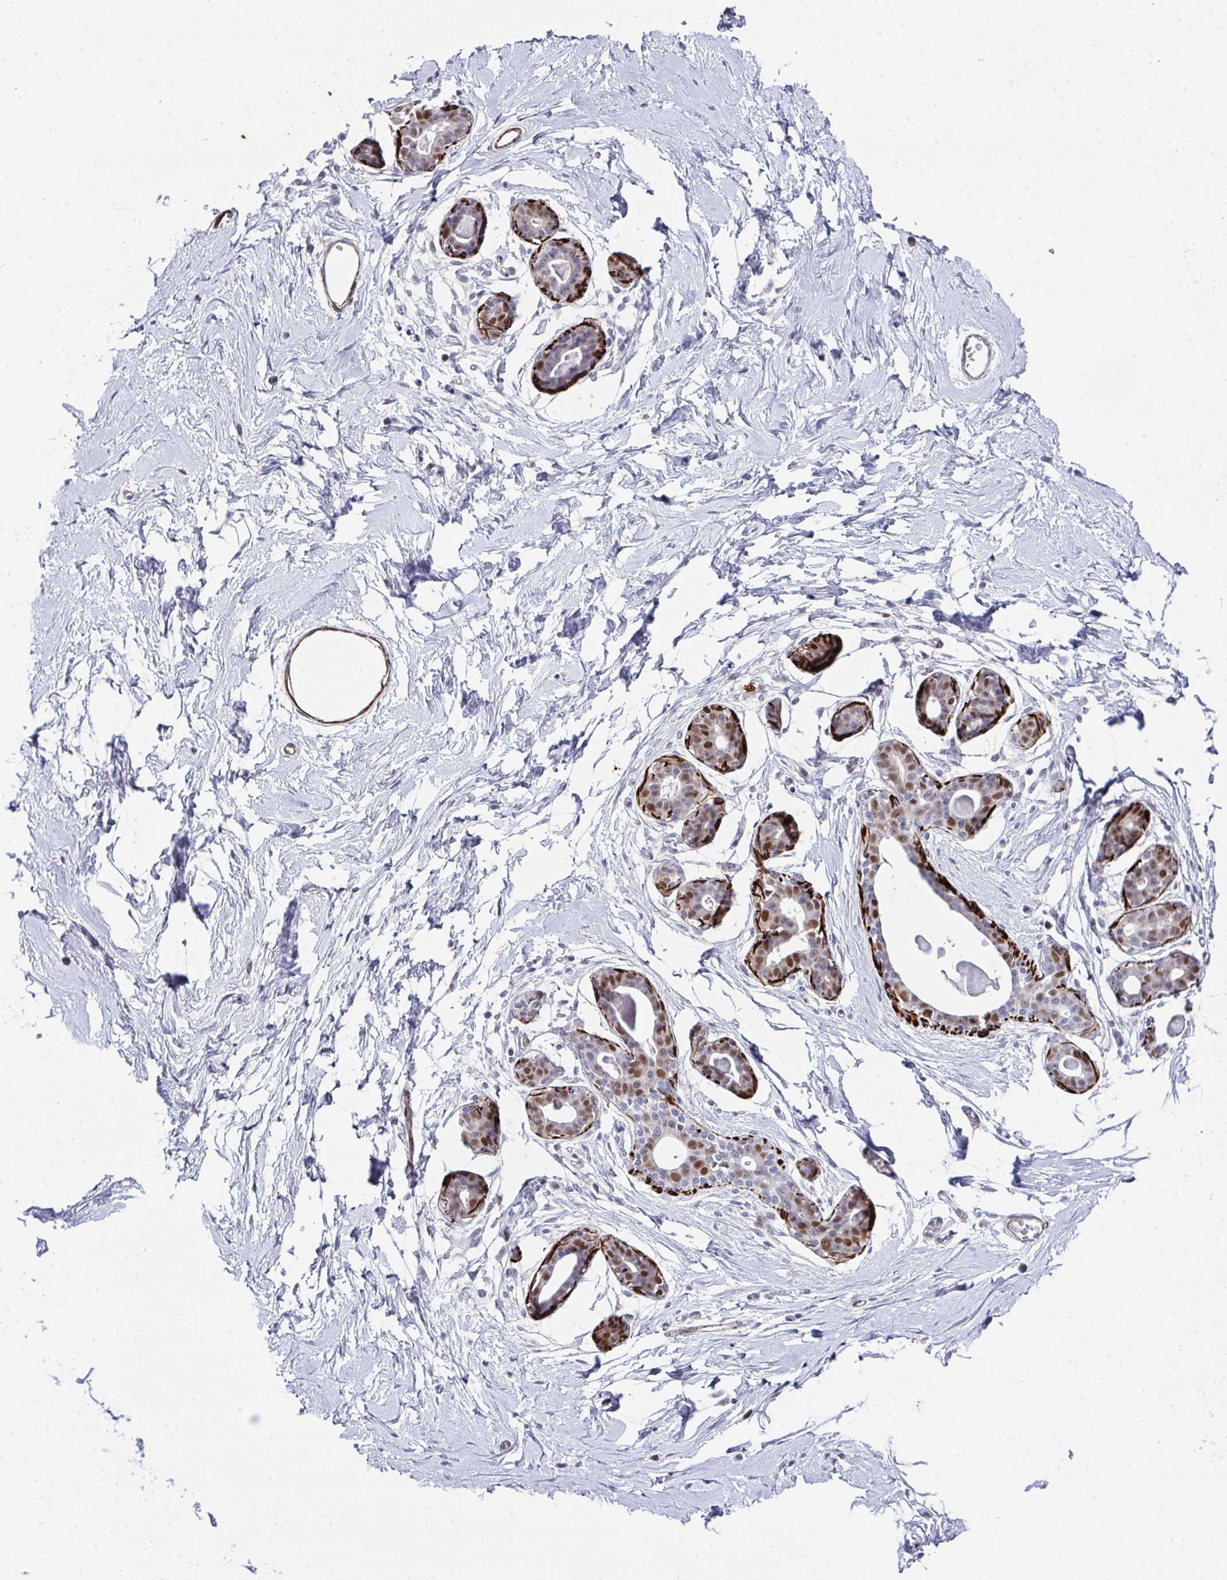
{"staining": {"intensity": "negative", "quantity": "none", "location": "none"}, "tissue": "breast", "cell_type": "Adipocytes", "image_type": "normal", "snomed": [{"axis": "morphology", "description": "Normal tissue, NOS"}, {"axis": "topography", "description": "Breast"}], "caption": "The micrograph displays no significant staining in adipocytes of breast. The staining was performed using DAB to visualize the protein expression in brown, while the nuclei were stained in blue with hematoxylin (Magnification: 20x).", "gene": "GINS2", "patient": {"sex": "female", "age": 45}}